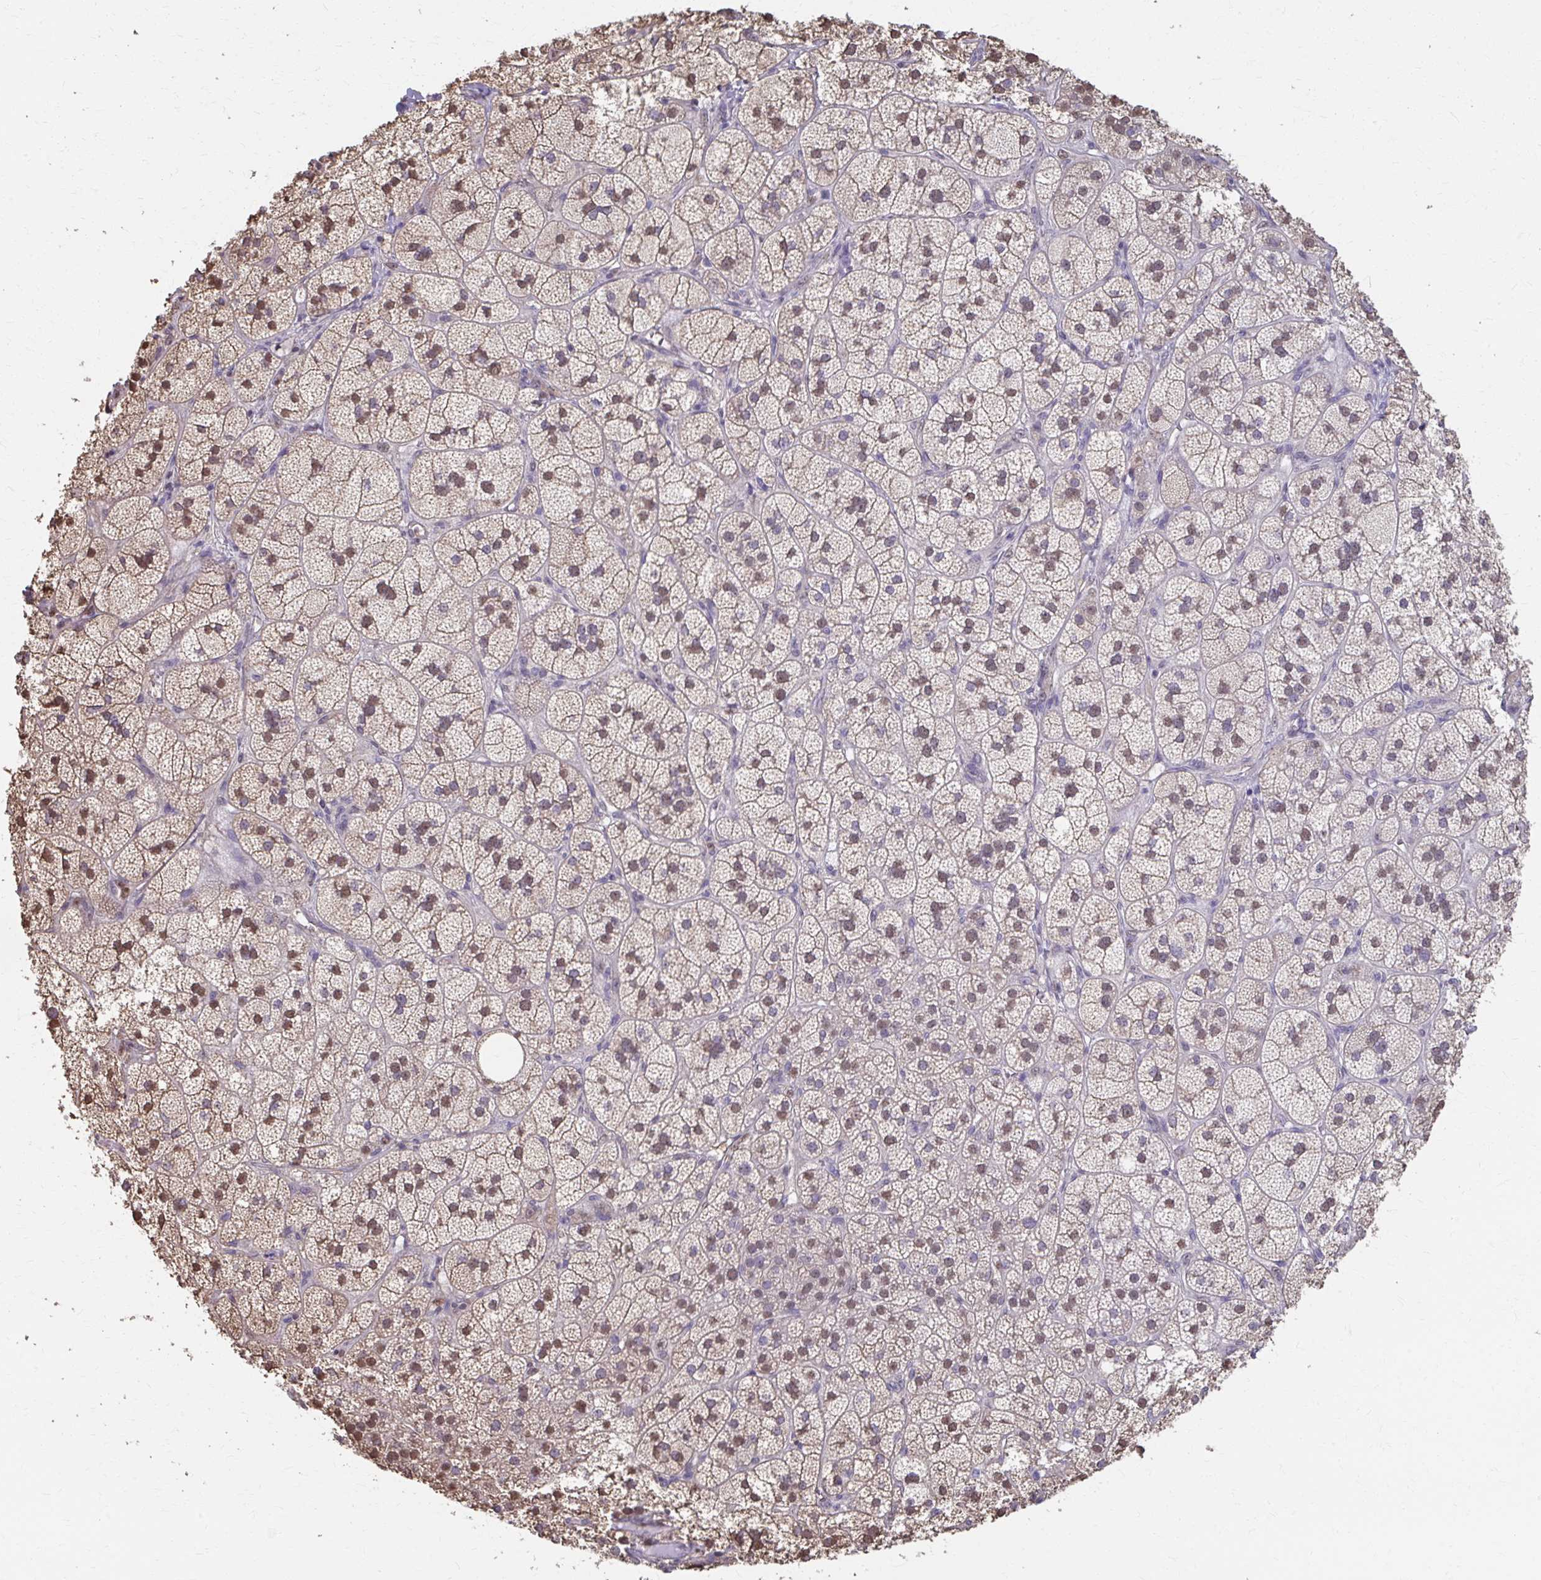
{"staining": {"intensity": "moderate", "quantity": ">75%", "location": "nuclear"}, "tissue": "adrenal gland", "cell_type": "Glandular cells", "image_type": "normal", "snomed": [{"axis": "morphology", "description": "Normal tissue, NOS"}, {"axis": "topography", "description": "Adrenal gland"}], "caption": "Adrenal gland stained for a protein shows moderate nuclear positivity in glandular cells. (DAB (3,3'-diaminobenzidine) = brown stain, brightfield microscopy at high magnification).", "gene": "ING4", "patient": {"sex": "female", "age": 60}}